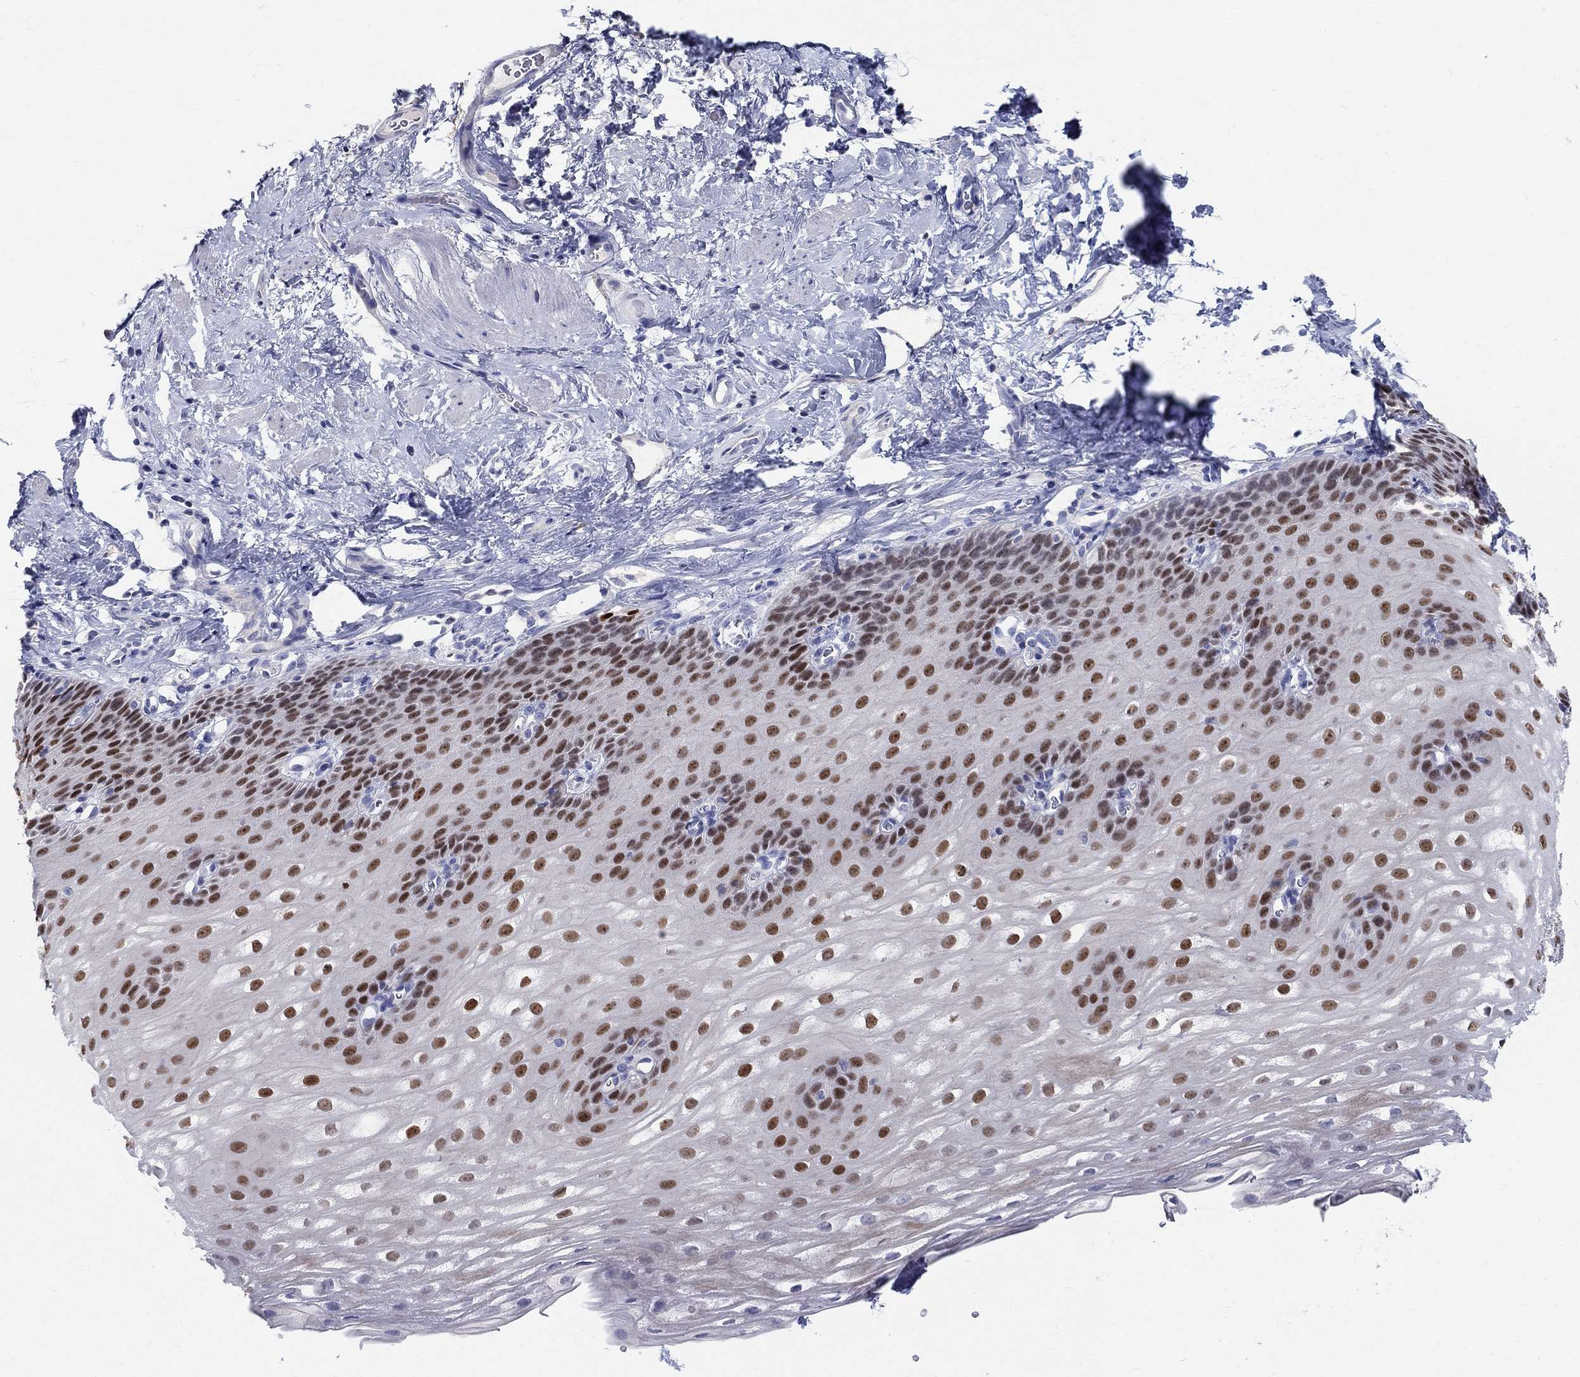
{"staining": {"intensity": "moderate", "quantity": "25%-75%", "location": "nuclear"}, "tissue": "esophagus", "cell_type": "Squamous epithelial cells", "image_type": "normal", "snomed": [{"axis": "morphology", "description": "Normal tissue, NOS"}, {"axis": "topography", "description": "Esophagus"}], "caption": "Squamous epithelial cells show moderate nuclear expression in about 25%-75% of cells in normal esophagus.", "gene": "SOX2", "patient": {"sex": "male", "age": 64}}